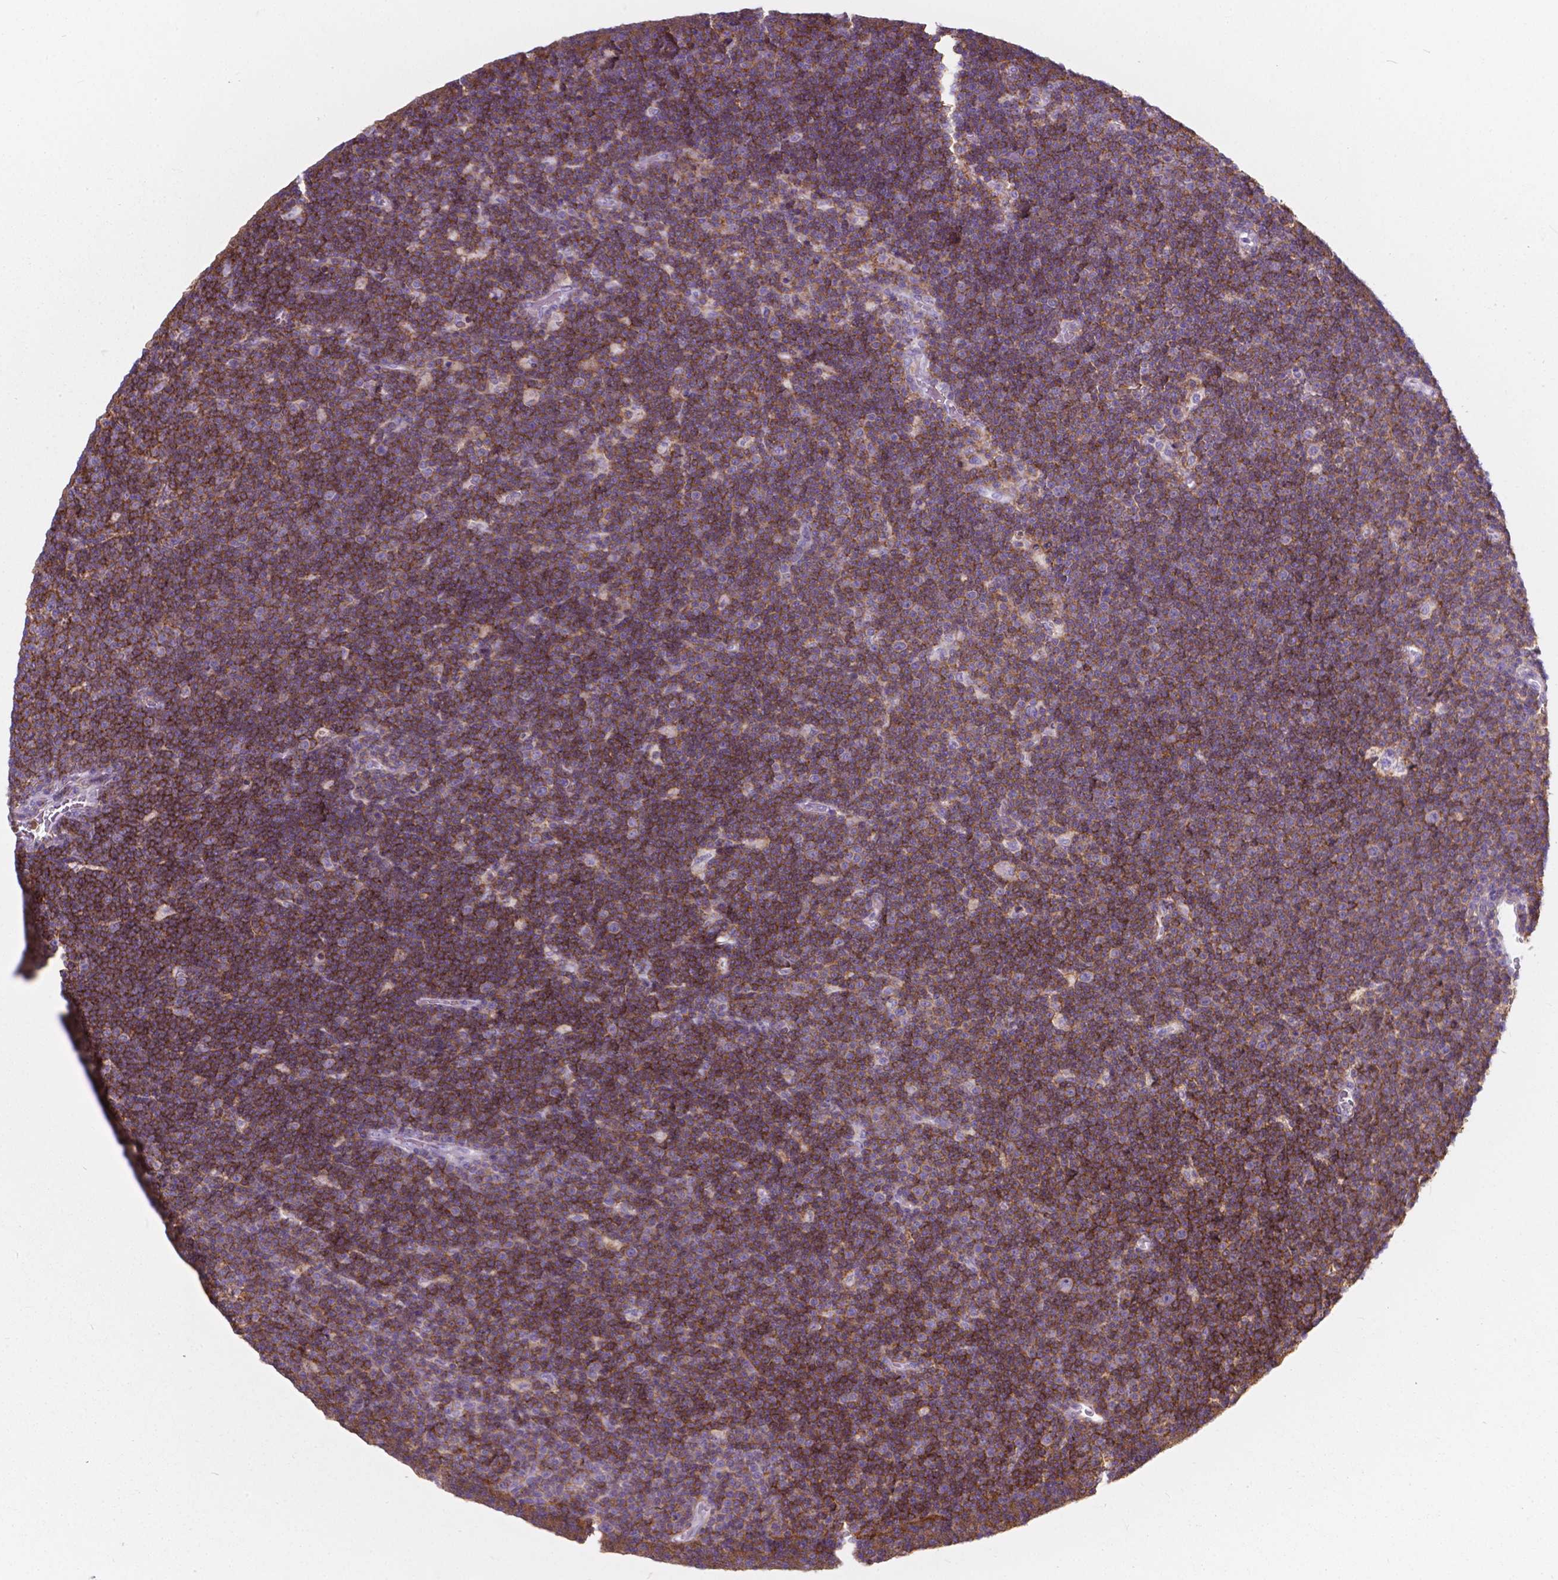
{"staining": {"intensity": "moderate", "quantity": ">75%", "location": "cytoplasmic/membranous"}, "tissue": "lymphoma", "cell_type": "Tumor cells", "image_type": "cancer", "snomed": [{"axis": "morphology", "description": "Malignant lymphoma, non-Hodgkin's type, Low grade"}, {"axis": "topography", "description": "Brain"}], "caption": "Low-grade malignant lymphoma, non-Hodgkin's type stained with a brown dye exhibits moderate cytoplasmic/membranous positive positivity in about >75% of tumor cells.", "gene": "KIAA0040", "patient": {"sex": "female", "age": 66}}